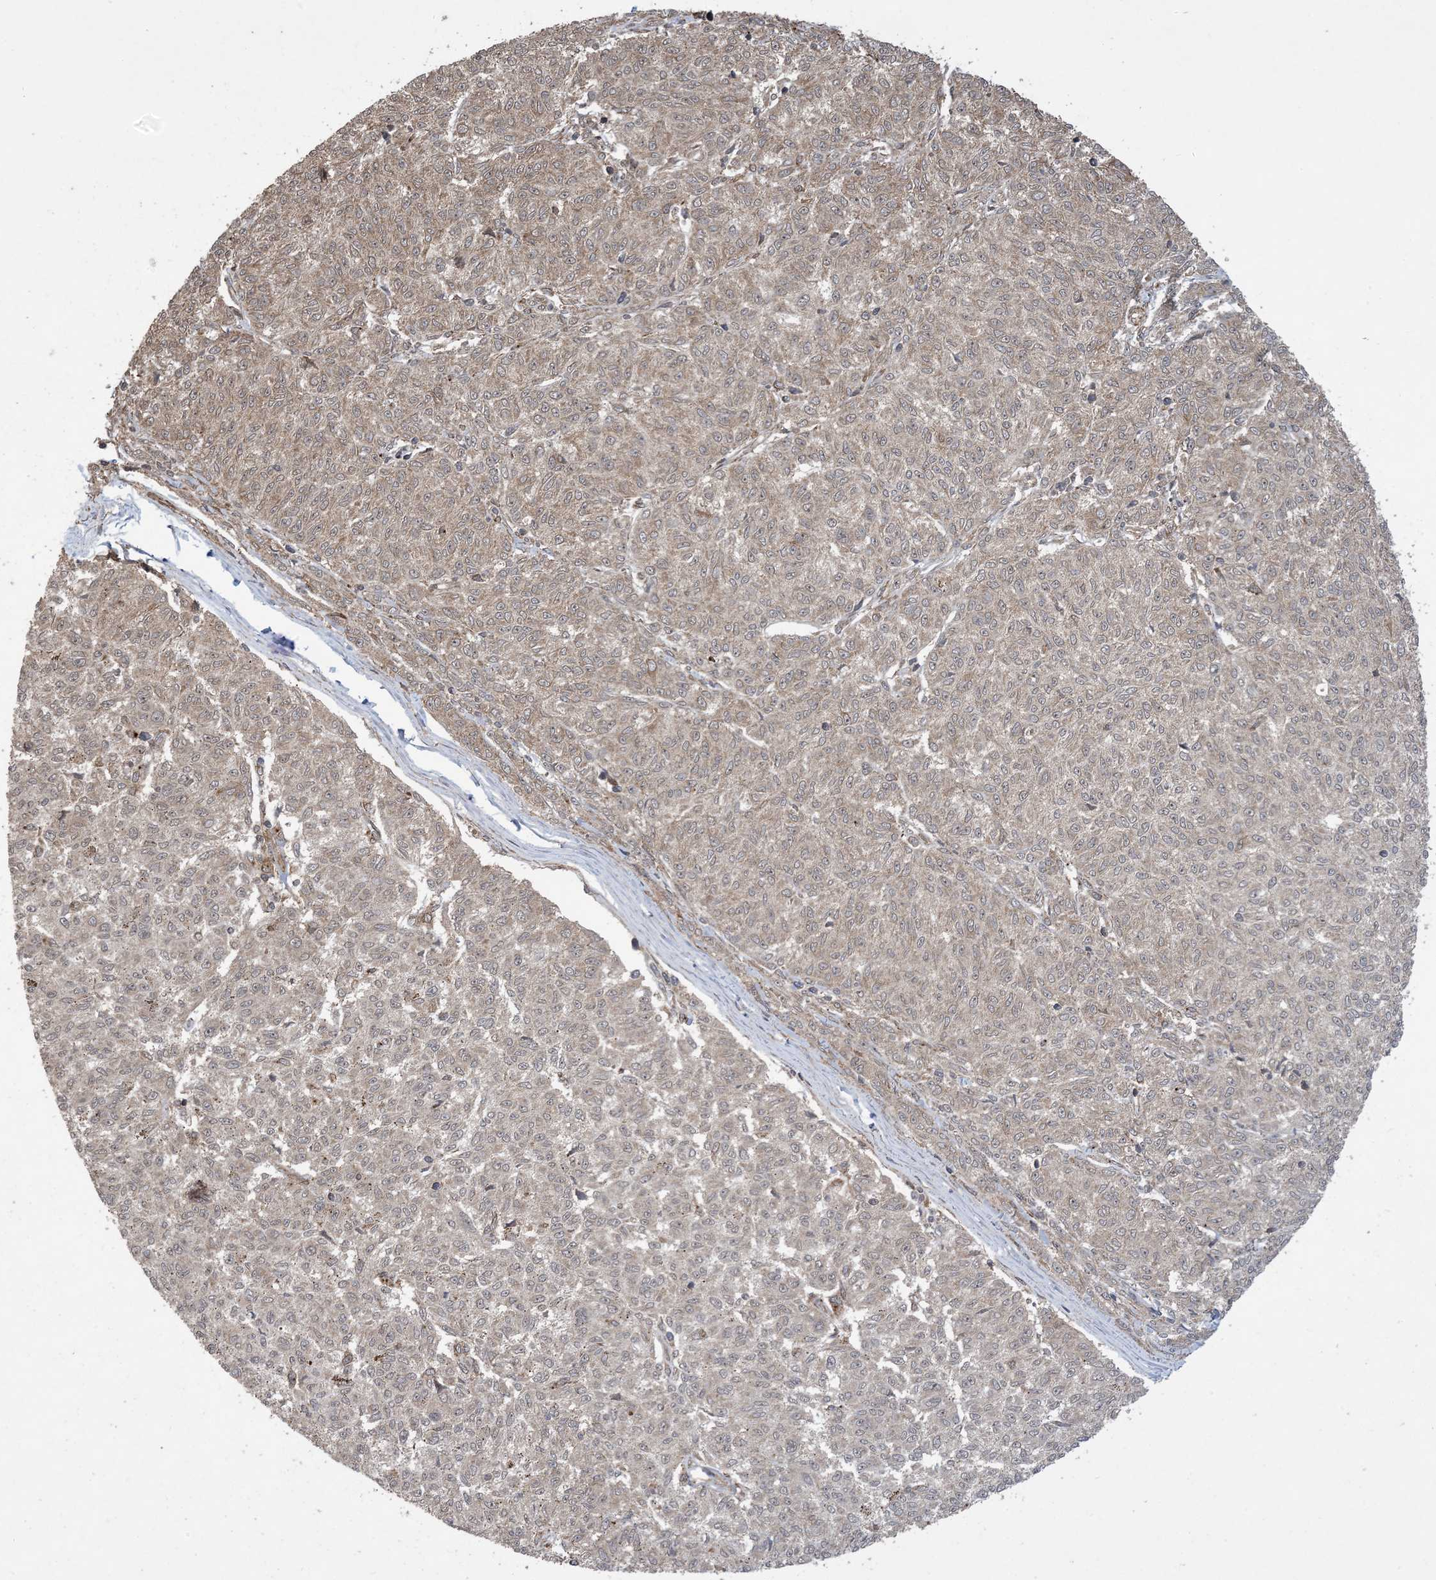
{"staining": {"intensity": "negative", "quantity": "none", "location": "none"}, "tissue": "melanoma", "cell_type": "Tumor cells", "image_type": "cancer", "snomed": [{"axis": "morphology", "description": "Malignant melanoma, NOS"}, {"axis": "topography", "description": "Skin"}], "caption": "An immunohistochemistry (IHC) image of melanoma is shown. There is no staining in tumor cells of melanoma.", "gene": "ZNF511", "patient": {"sex": "female", "age": 72}}